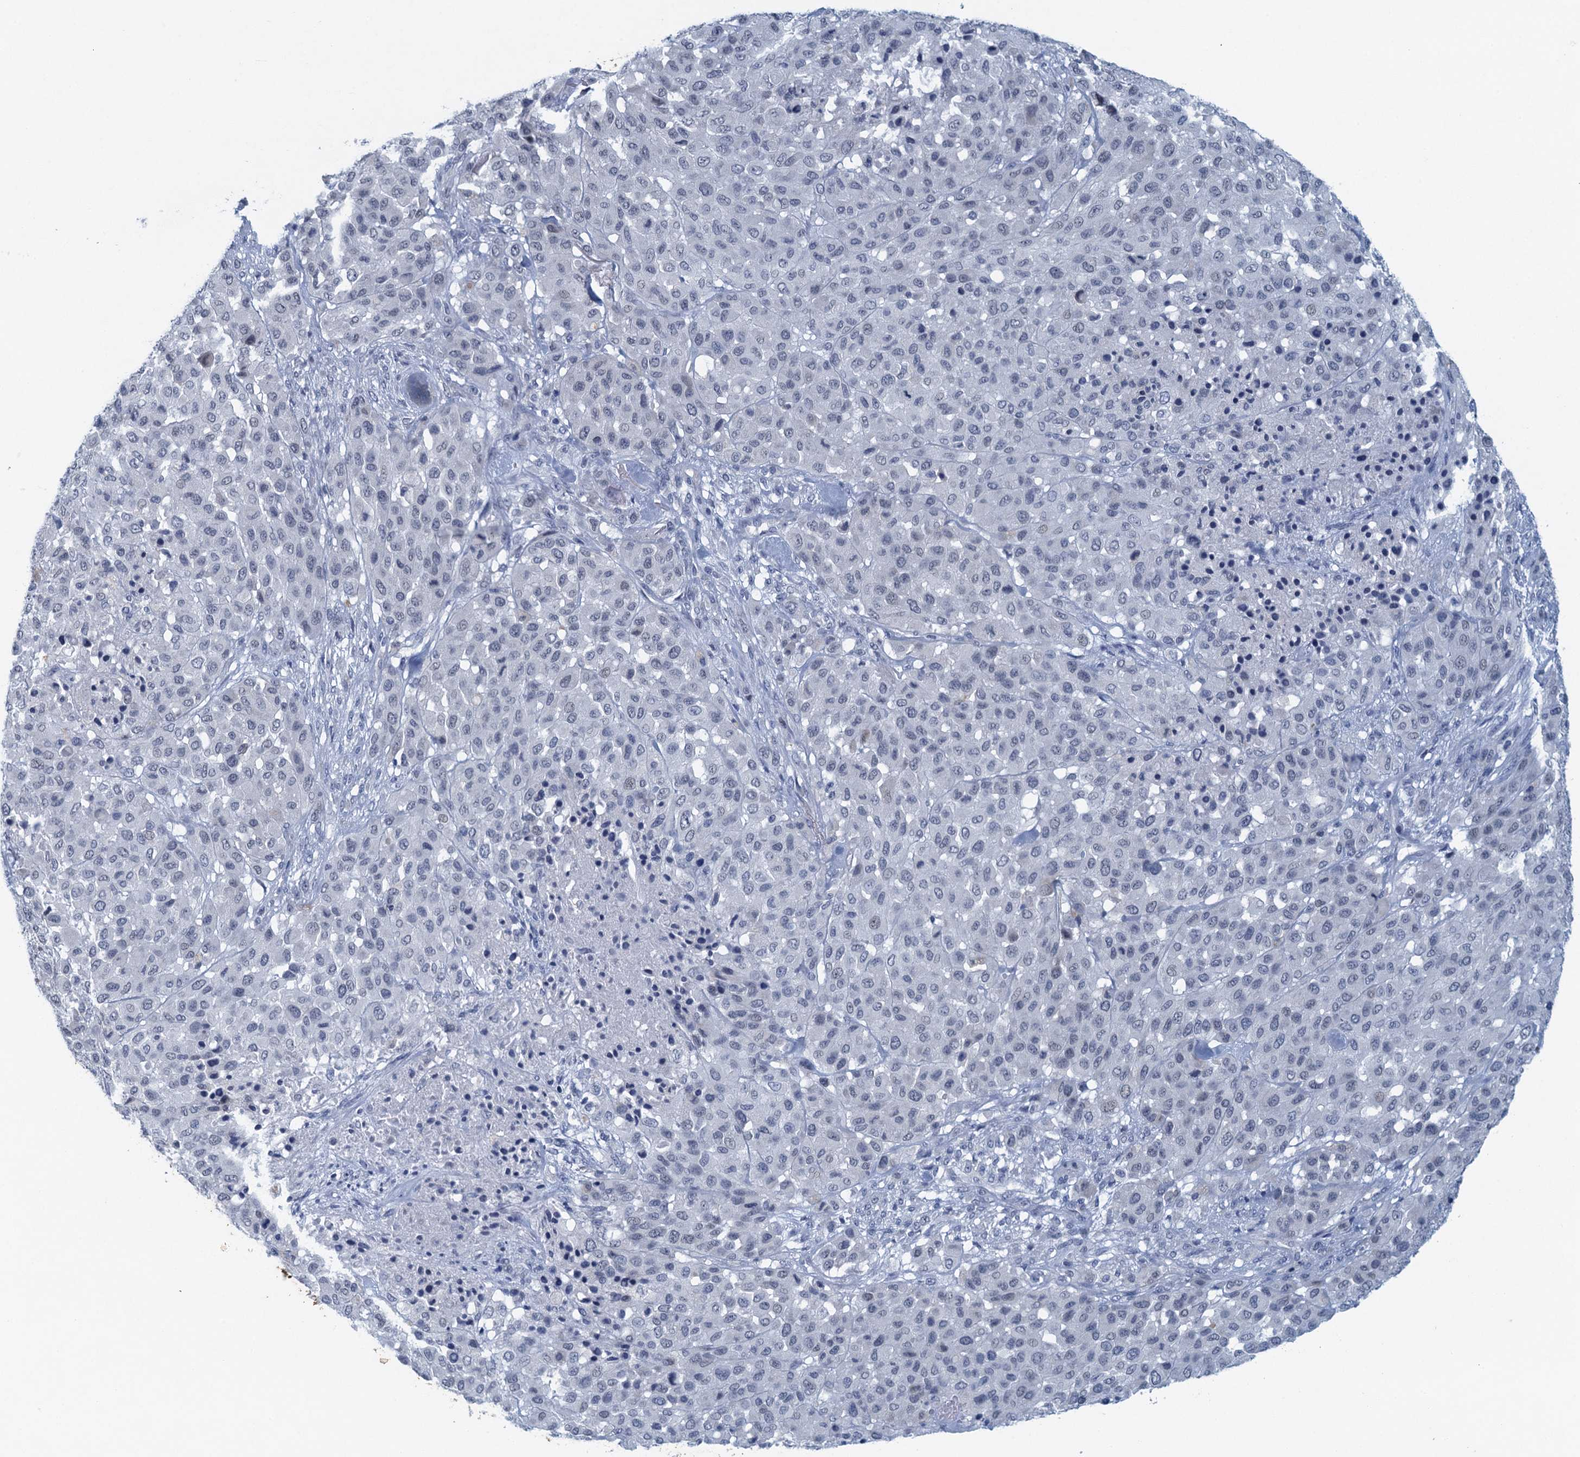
{"staining": {"intensity": "negative", "quantity": "none", "location": "none"}, "tissue": "melanoma", "cell_type": "Tumor cells", "image_type": "cancer", "snomed": [{"axis": "morphology", "description": "Malignant melanoma, Metastatic site"}, {"axis": "topography", "description": "Skin"}], "caption": "Immunohistochemistry photomicrograph of human malignant melanoma (metastatic site) stained for a protein (brown), which displays no staining in tumor cells.", "gene": "ENSG00000131152", "patient": {"sex": "female", "age": 81}}